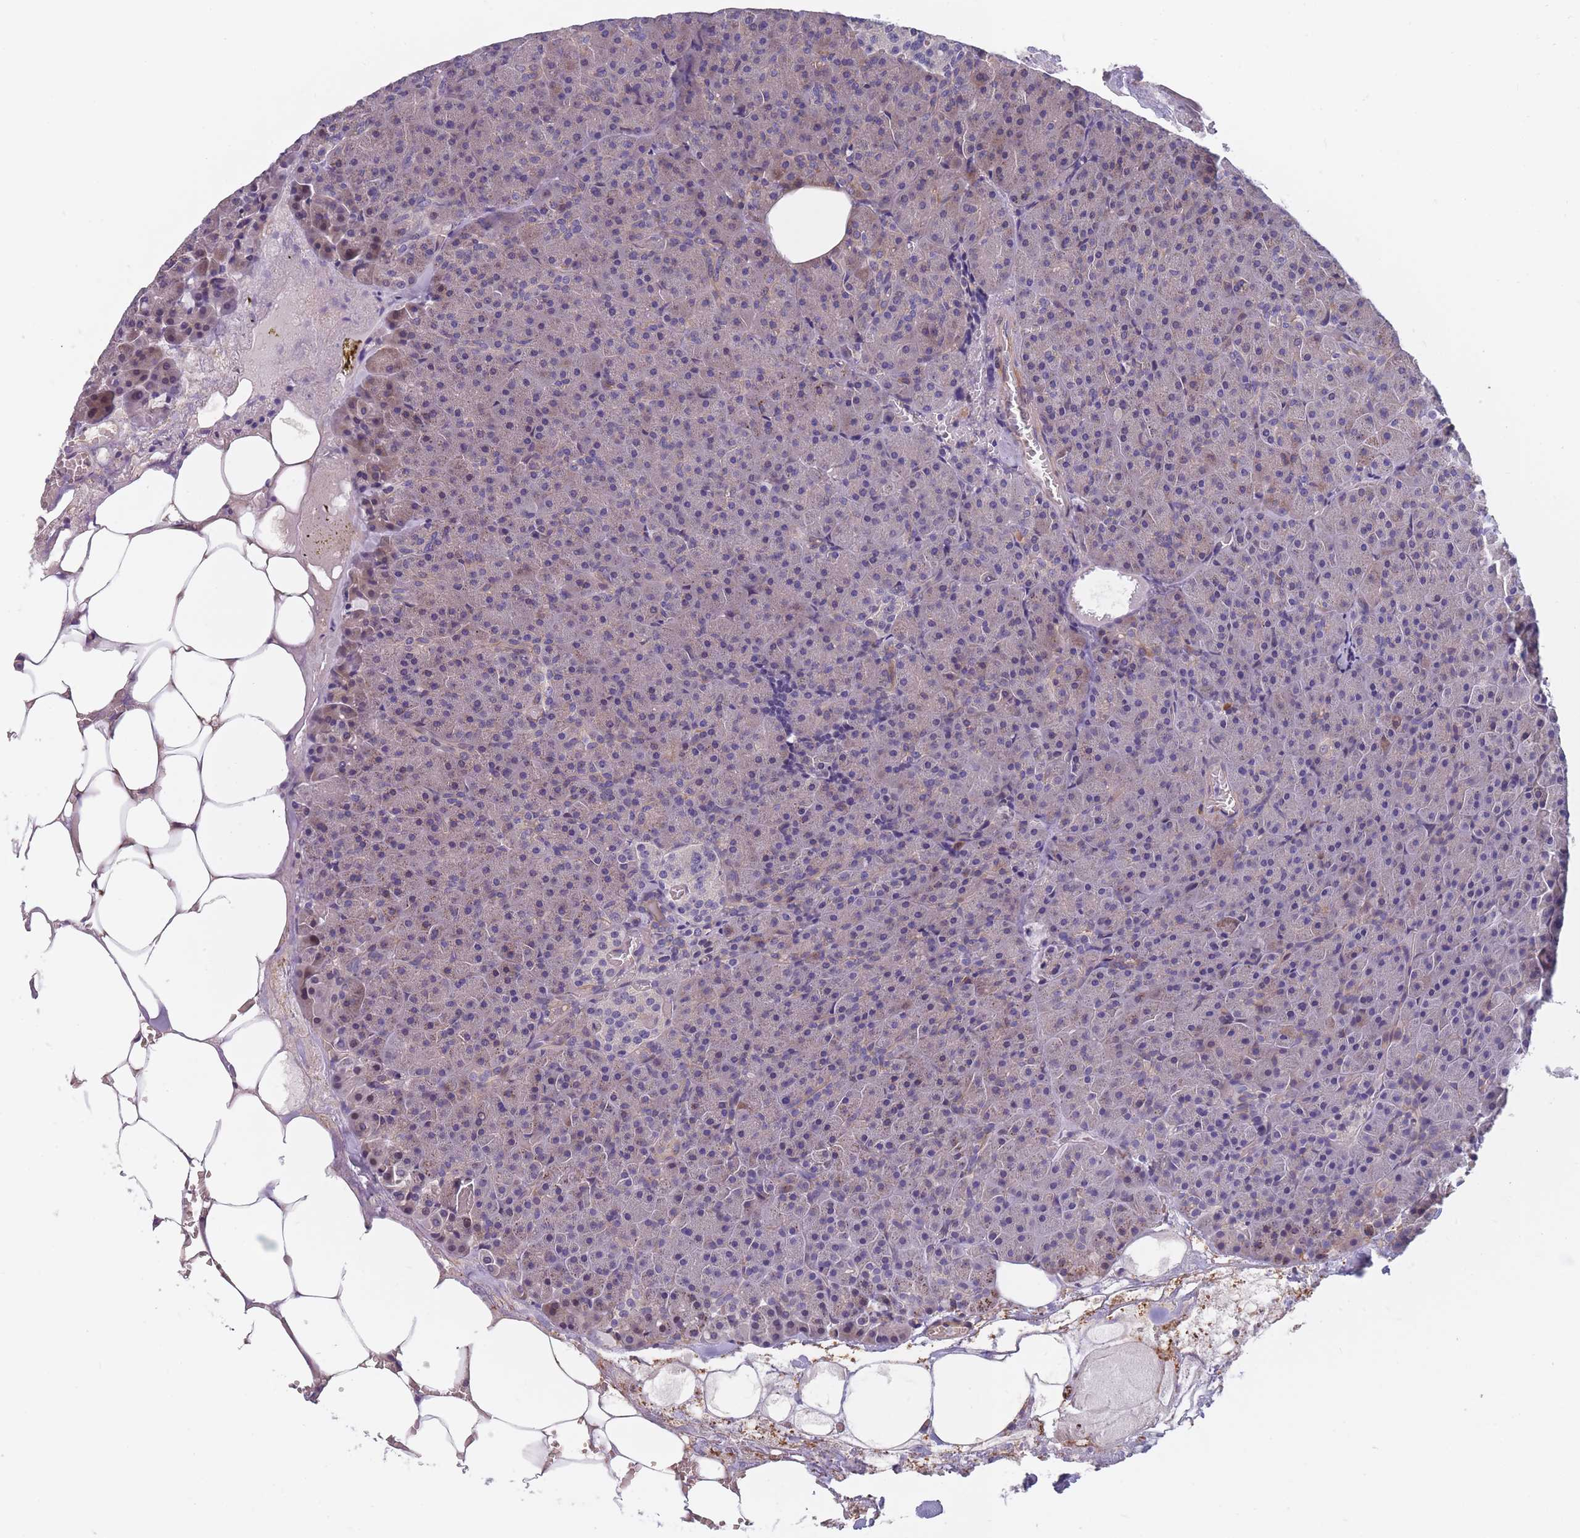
{"staining": {"intensity": "weak", "quantity": "<25%", "location": "cytoplasmic/membranous"}, "tissue": "pancreas", "cell_type": "Exocrine glandular cells", "image_type": "normal", "snomed": [{"axis": "morphology", "description": "Normal tissue, NOS"}, {"axis": "topography", "description": "Pancreas"}], "caption": "DAB immunohistochemical staining of benign human pancreas shows no significant expression in exocrine glandular cells.", "gene": "FAM83F", "patient": {"sex": "female", "age": 74}}